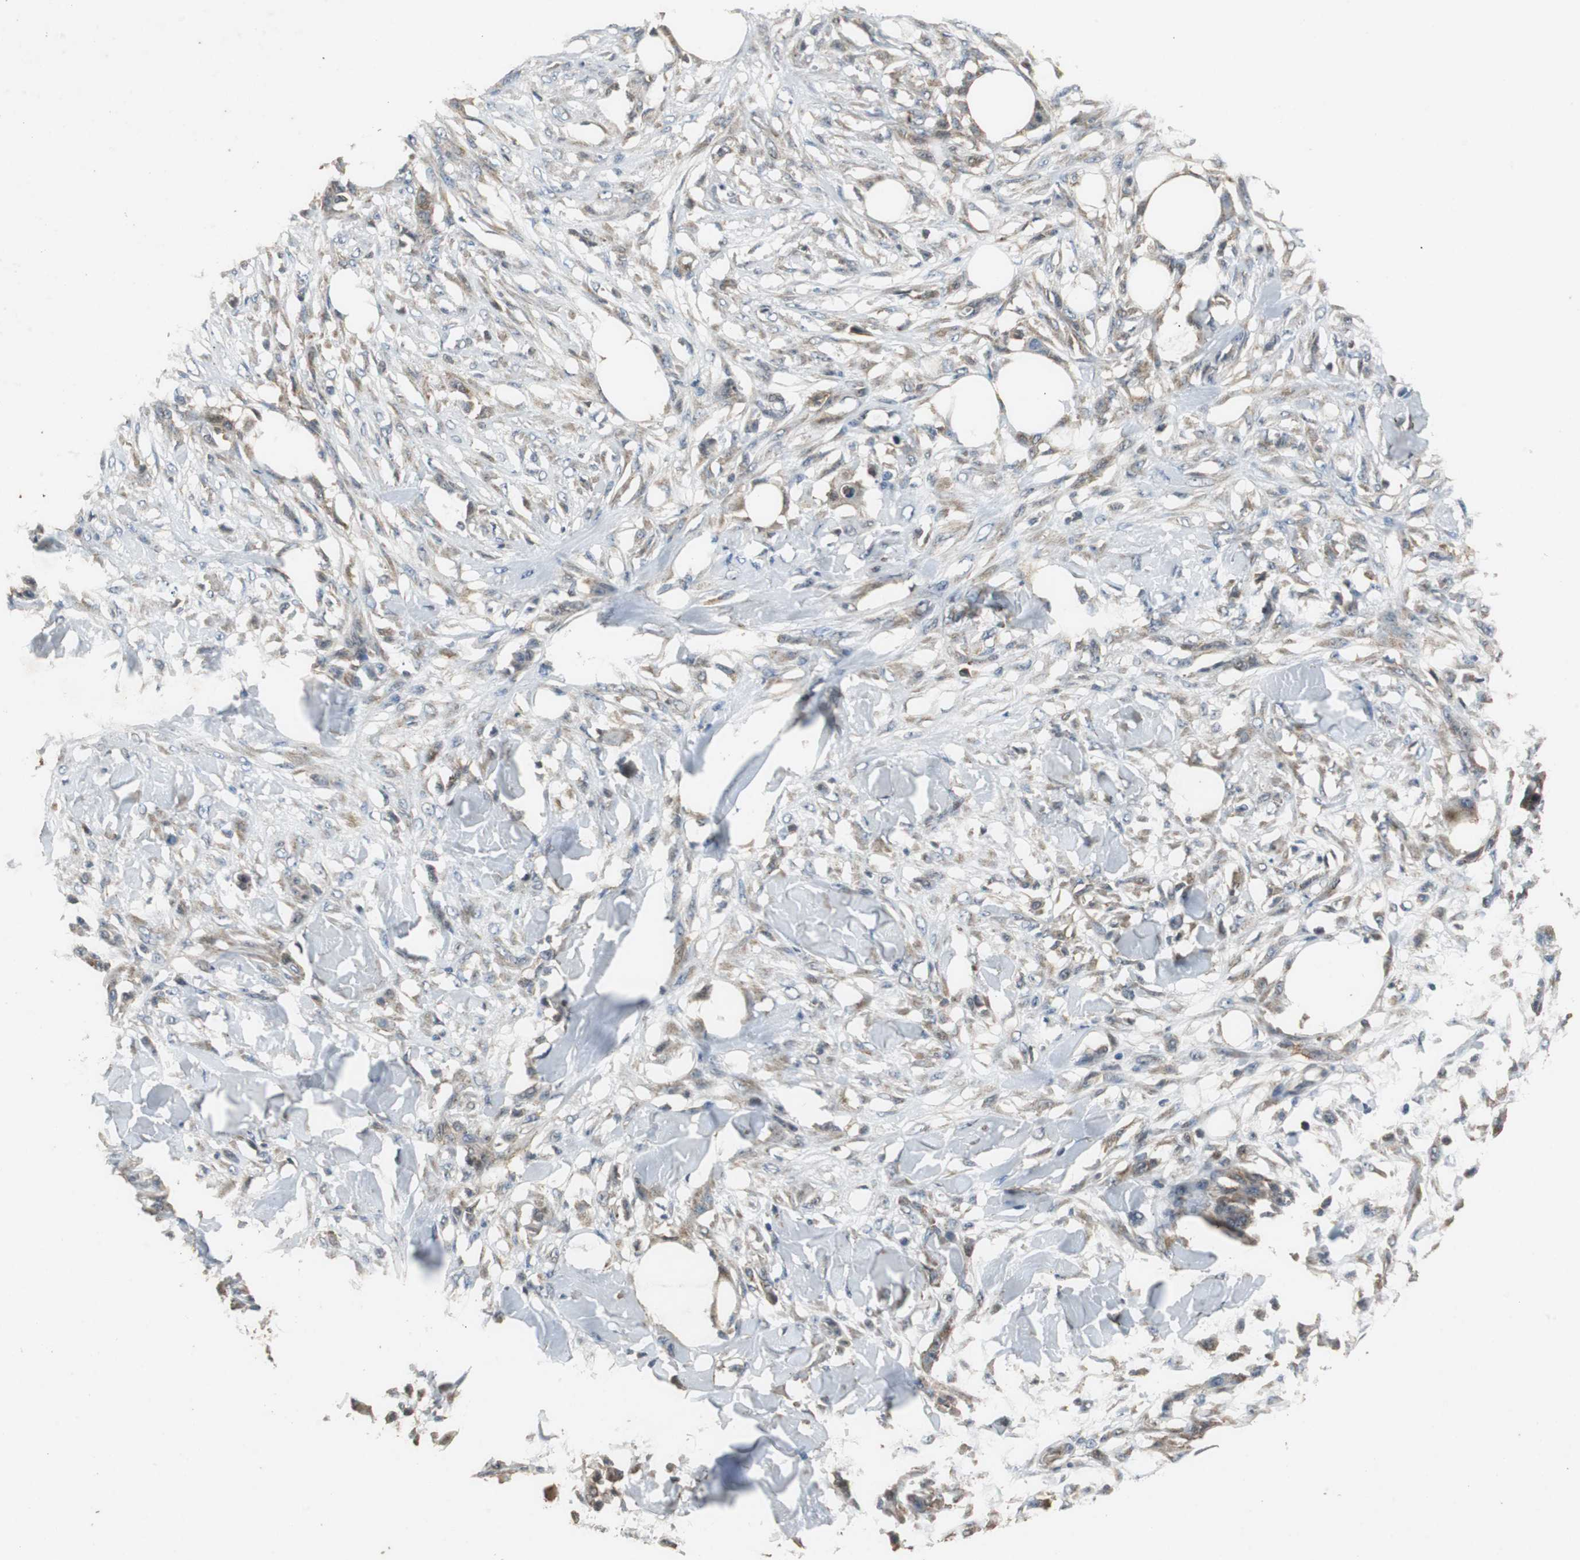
{"staining": {"intensity": "negative", "quantity": "none", "location": "none"}, "tissue": "skin cancer", "cell_type": "Tumor cells", "image_type": "cancer", "snomed": [{"axis": "morphology", "description": "Normal tissue, NOS"}, {"axis": "morphology", "description": "Squamous cell carcinoma, NOS"}, {"axis": "topography", "description": "Skin"}], "caption": "Immunohistochemistry (IHC) image of neoplastic tissue: human skin cancer stained with DAB shows no significant protein staining in tumor cells. (DAB (3,3'-diaminobenzidine) immunohistochemistry (IHC), high magnification).", "gene": "VBP1", "patient": {"sex": "female", "age": 59}}